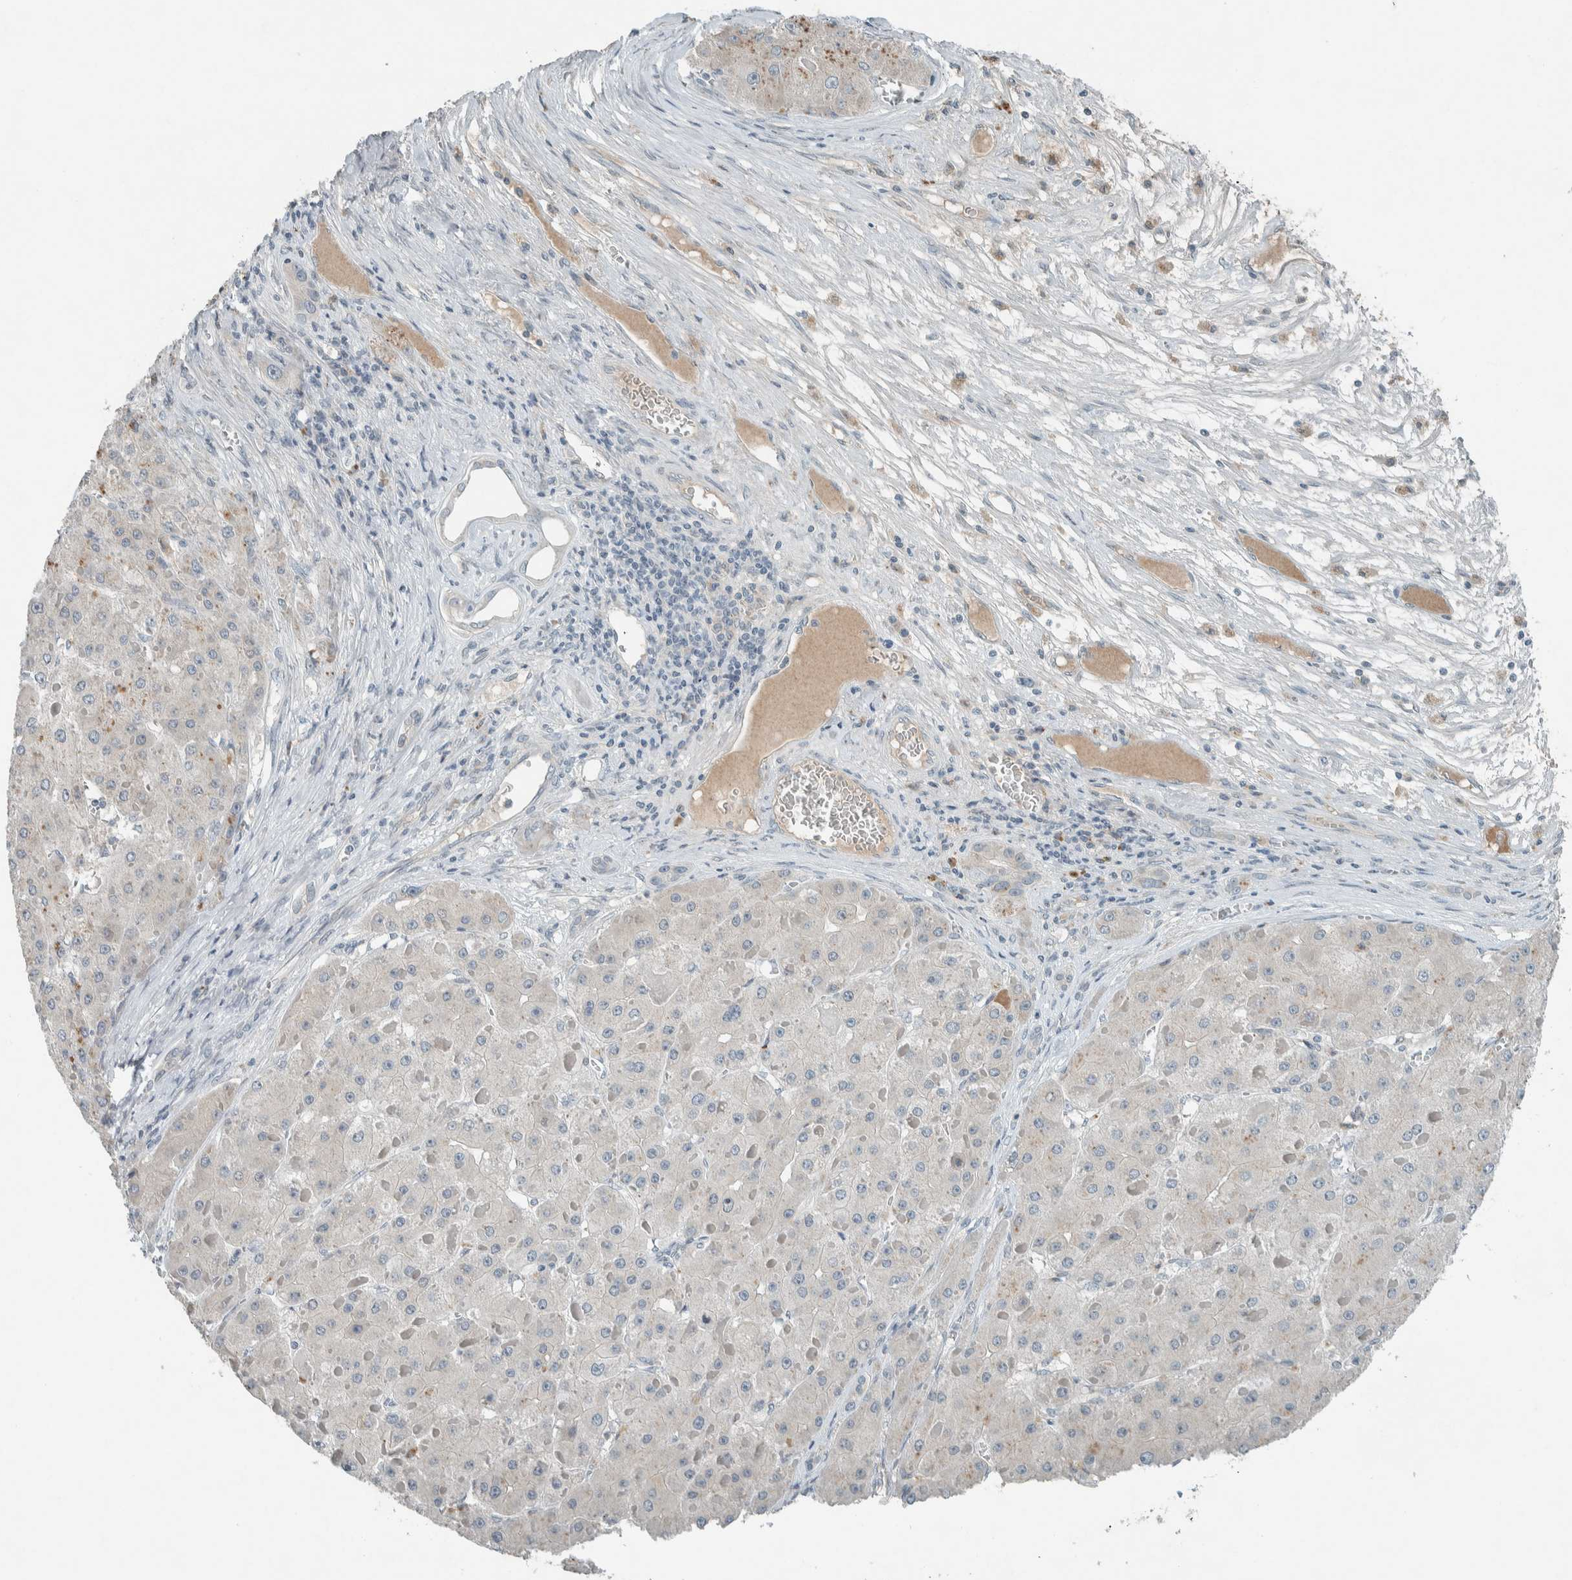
{"staining": {"intensity": "negative", "quantity": "none", "location": "none"}, "tissue": "liver cancer", "cell_type": "Tumor cells", "image_type": "cancer", "snomed": [{"axis": "morphology", "description": "Carcinoma, Hepatocellular, NOS"}, {"axis": "topography", "description": "Liver"}], "caption": "The IHC image has no significant staining in tumor cells of liver cancer (hepatocellular carcinoma) tissue.", "gene": "CERCAM", "patient": {"sex": "female", "age": 73}}